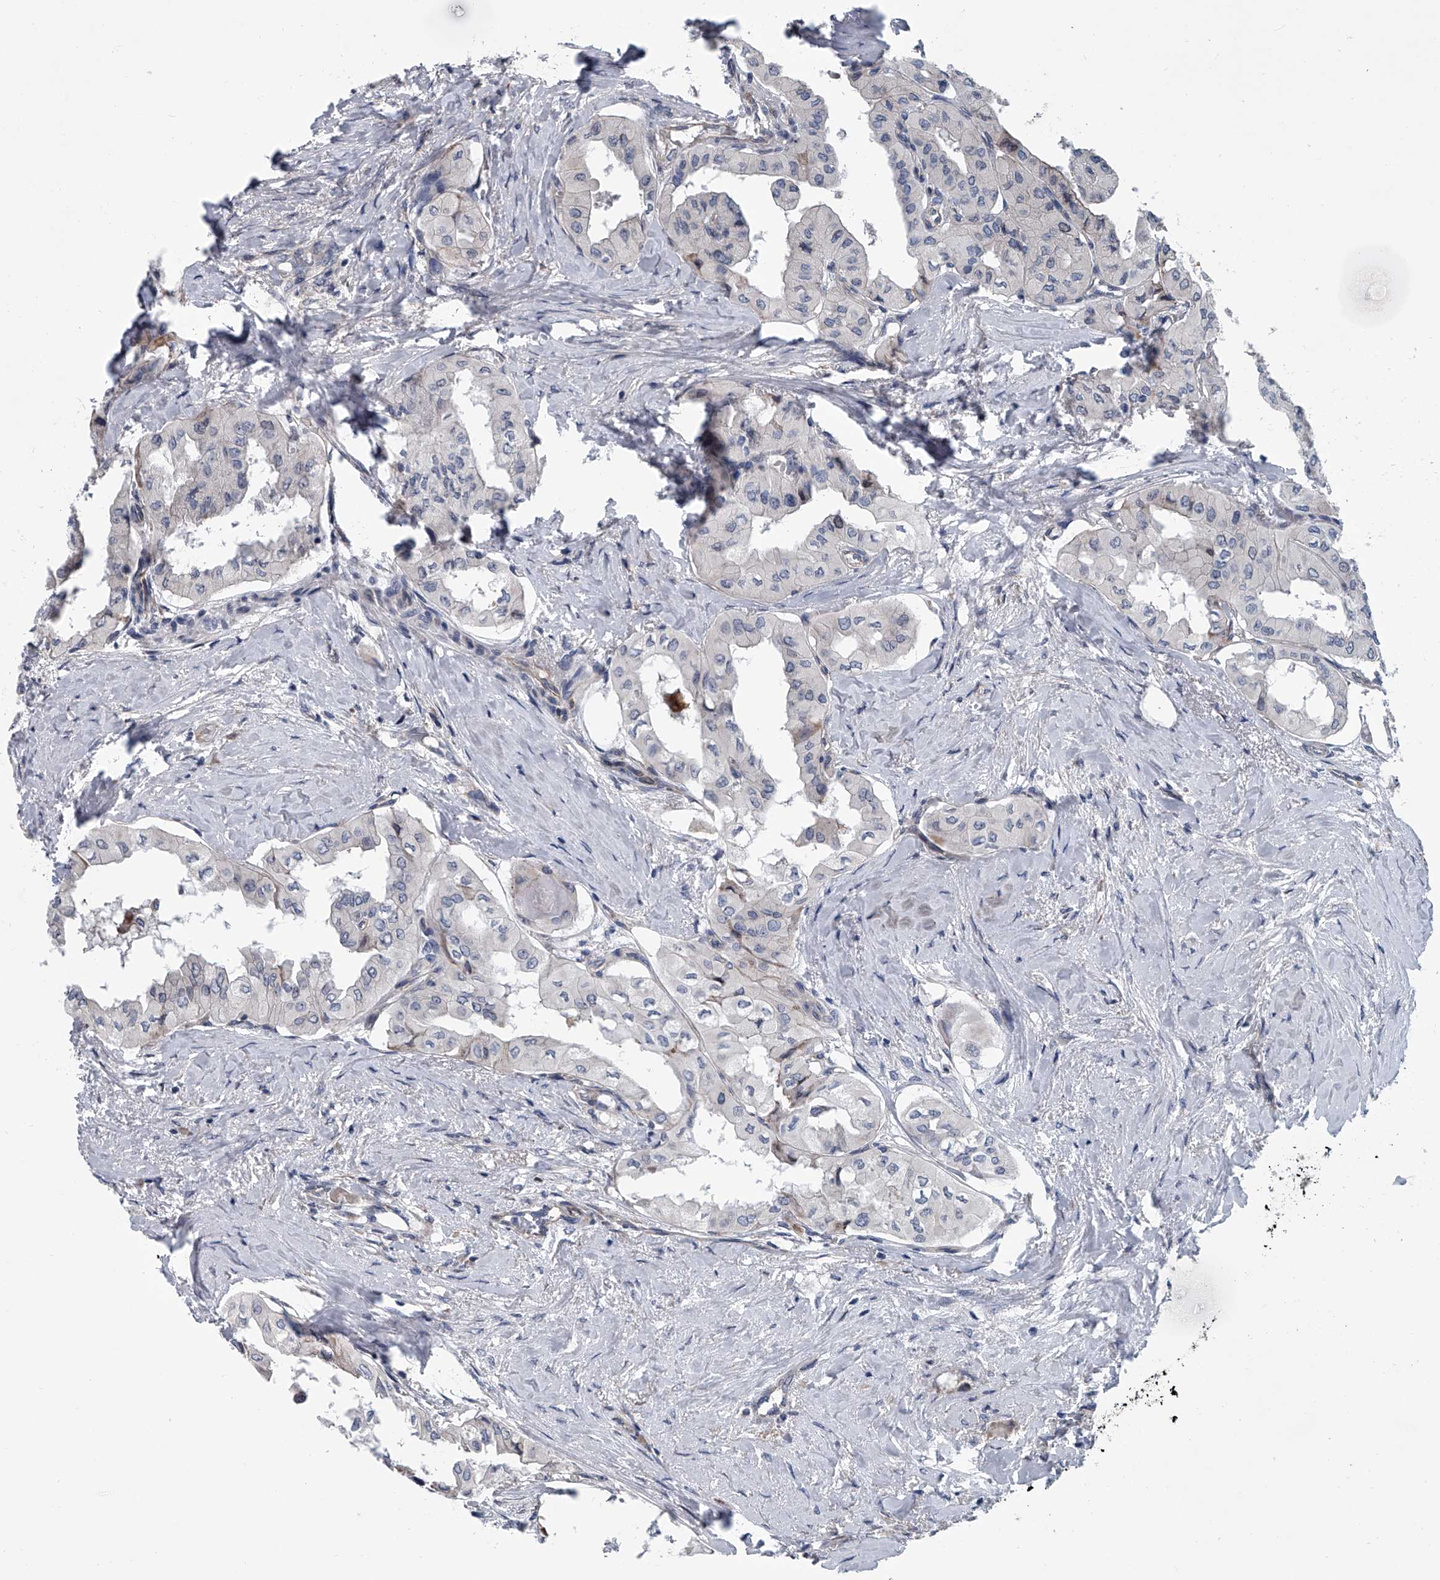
{"staining": {"intensity": "negative", "quantity": "none", "location": "none"}, "tissue": "thyroid cancer", "cell_type": "Tumor cells", "image_type": "cancer", "snomed": [{"axis": "morphology", "description": "Papillary adenocarcinoma, NOS"}, {"axis": "topography", "description": "Thyroid gland"}], "caption": "Tumor cells show no significant expression in thyroid papillary adenocarcinoma.", "gene": "ABCG1", "patient": {"sex": "female", "age": 59}}